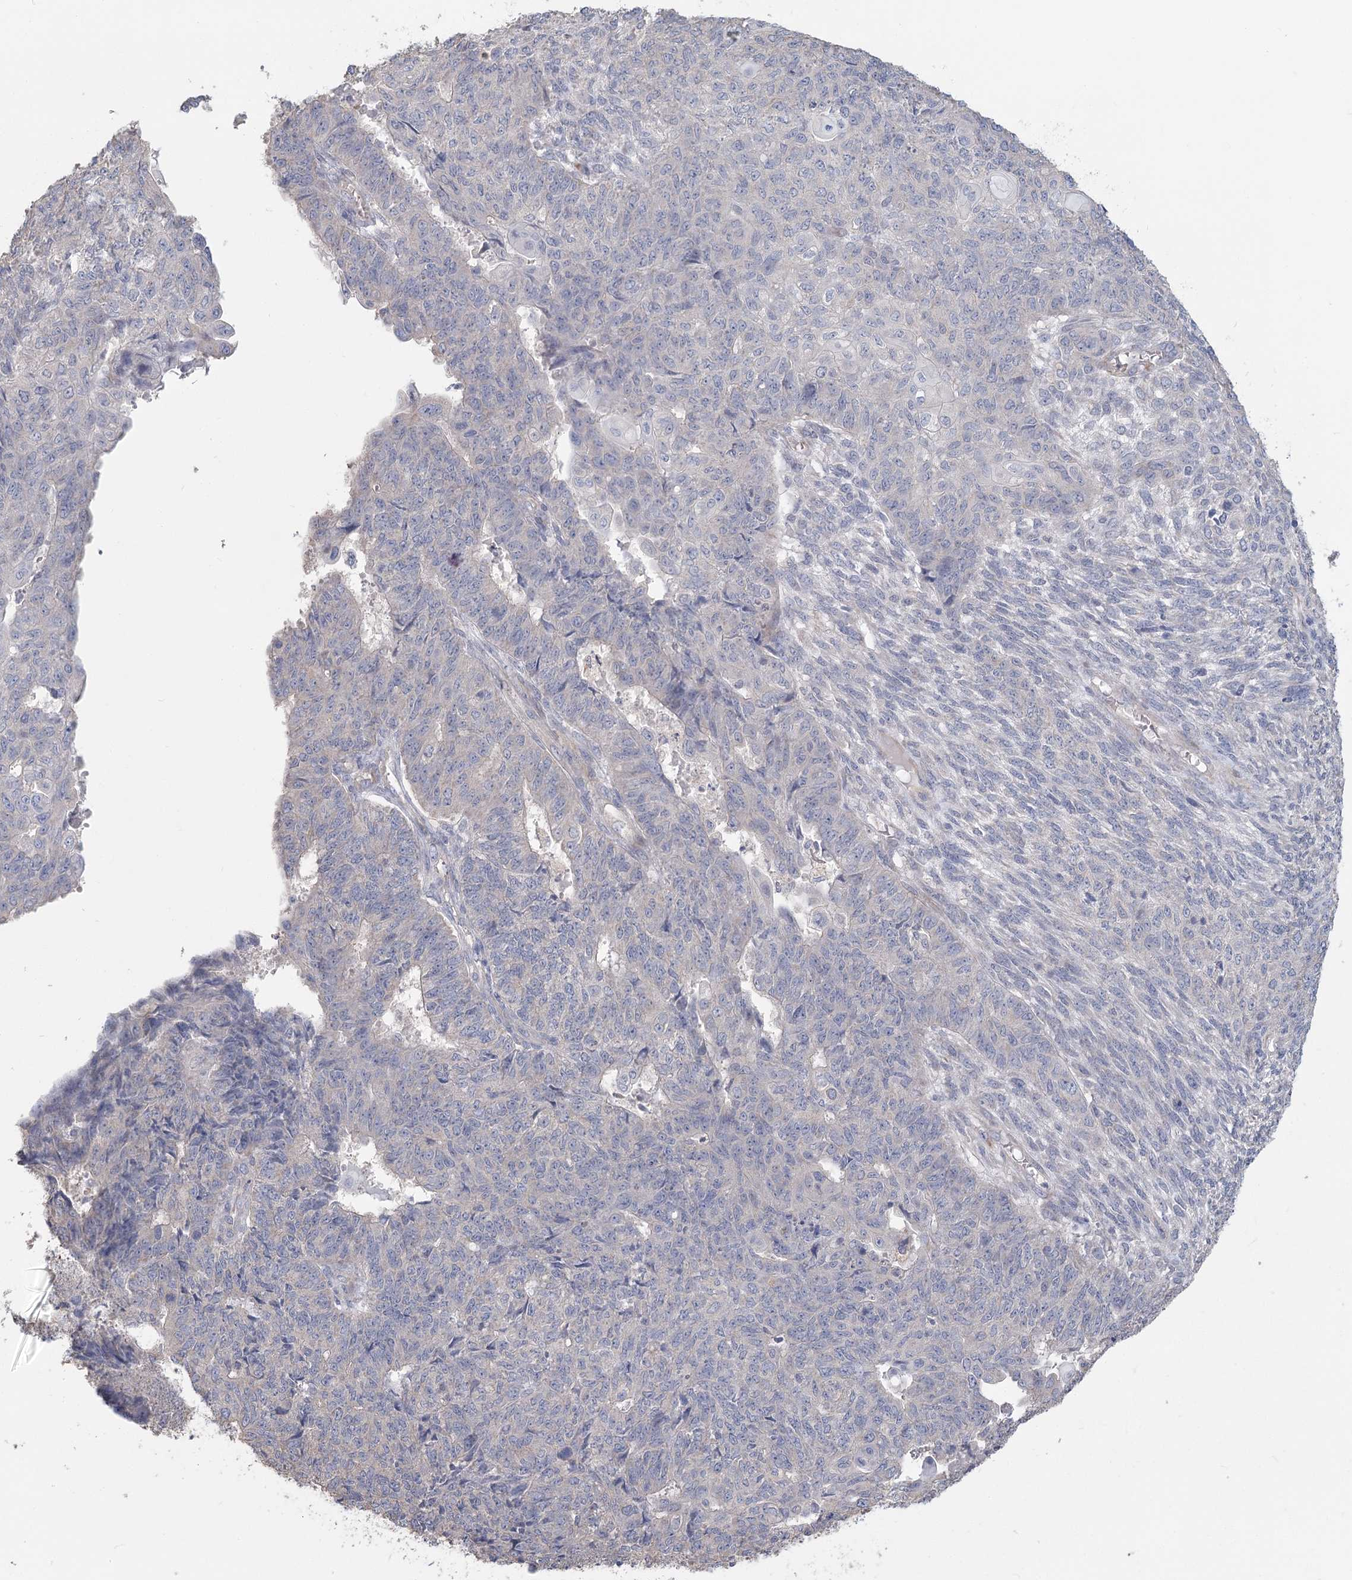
{"staining": {"intensity": "negative", "quantity": "none", "location": "none"}, "tissue": "endometrial cancer", "cell_type": "Tumor cells", "image_type": "cancer", "snomed": [{"axis": "morphology", "description": "Adenocarcinoma, NOS"}, {"axis": "topography", "description": "Endometrium"}], "caption": "Immunohistochemistry micrograph of neoplastic tissue: human endometrial adenocarcinoma stained with DAB (3,3'-diaminobenzidine) exhibits no significant protein staining in tumor cells.", "gene": "CNTLN", "patient": {"sex": "female", "age": 32}}